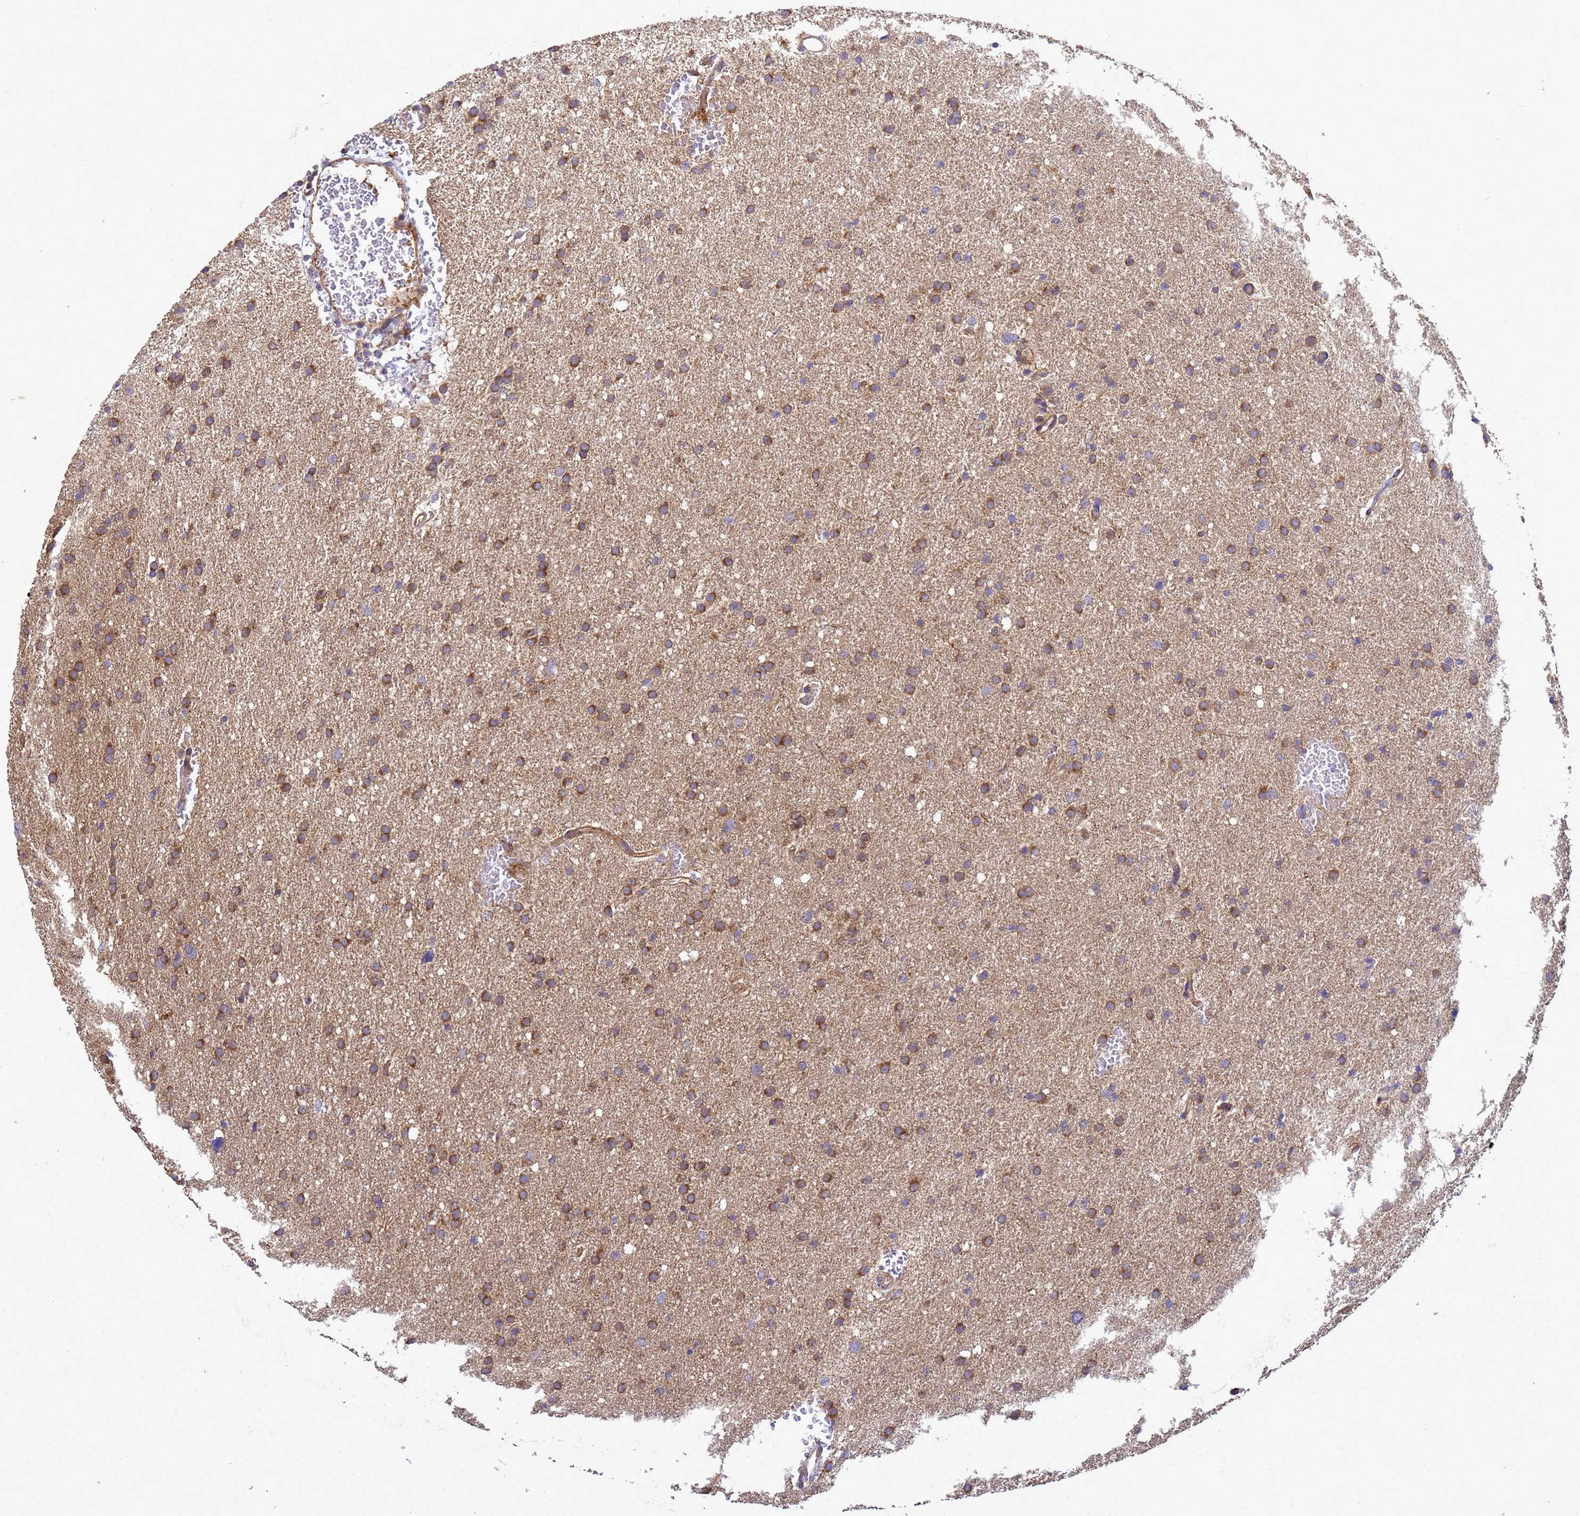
{"staining": {"intensity": "strong", "quantity": ">75%", "location": "cytoplasmic/membranous"}, "tissue": "glioma", "cell_type": "Tumor cells", "image_type": "cancer", "snomed": [{"axis": "morphology", "description": "Glioma, malignant, High grade"}, {"axis": "topography", "description": "Cerebral cortex"}], "caption": "This is a photomicrograph of immunohistochemistry staining of glioma, which shows strong staining in the cytoplasmic/membranous of tumor cells.", "gene": "BECN1", "patient": {"sex": "female", "age": 36}}